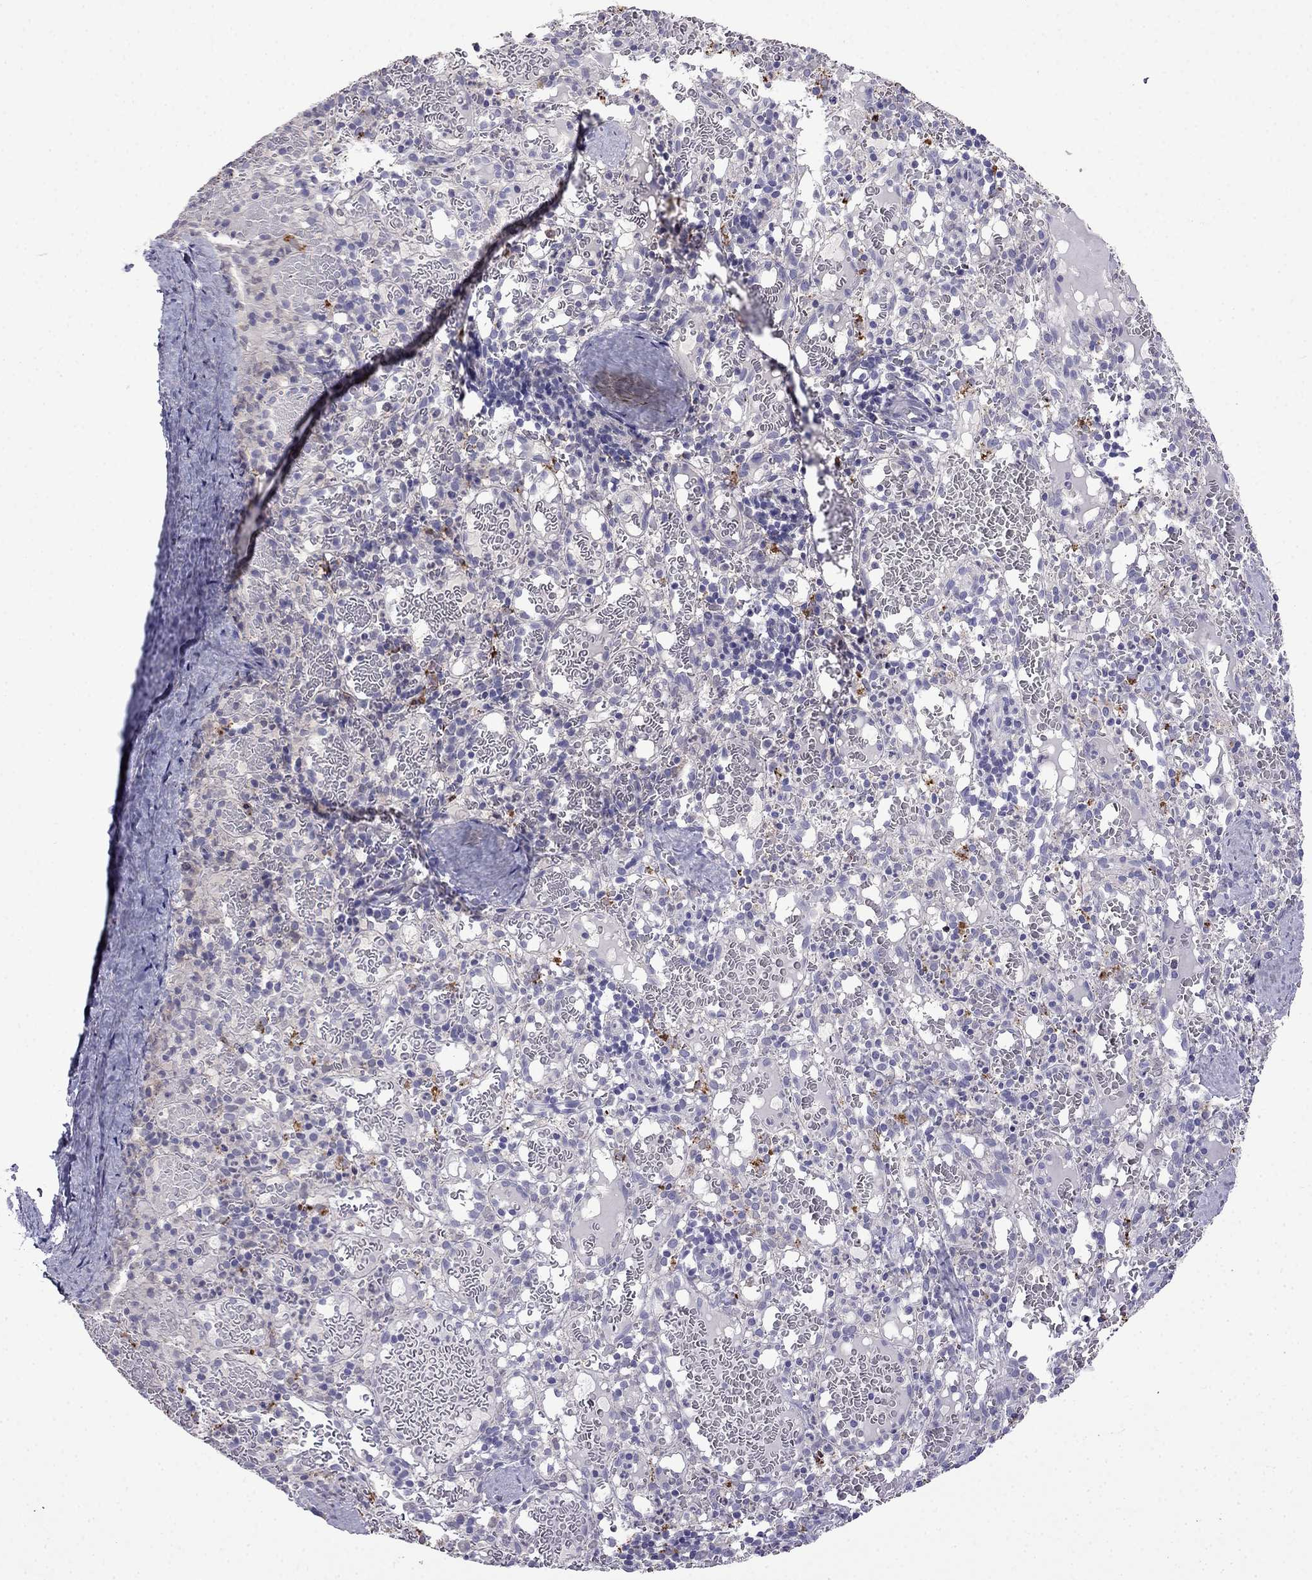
{"staining": {"intensity": "negative", "quantity": "none", "location": "none"}, "tissue": "spleen", "cell_type": "Cells in red pulp", "image_type": "normal", "snomed": [{"axis": "morphology", "description": "Normal tissue, NOS"}, {"axis": "topography", "description": "Spleen"}], "caption": "DAB (3,3'-diaminobenzidine) immunohistochemical staining of normal human spleen demonstrates no significant staining in cells in red pulp.", "gene": "AQP9", "patient": {"sex": "male", "age": 11}}